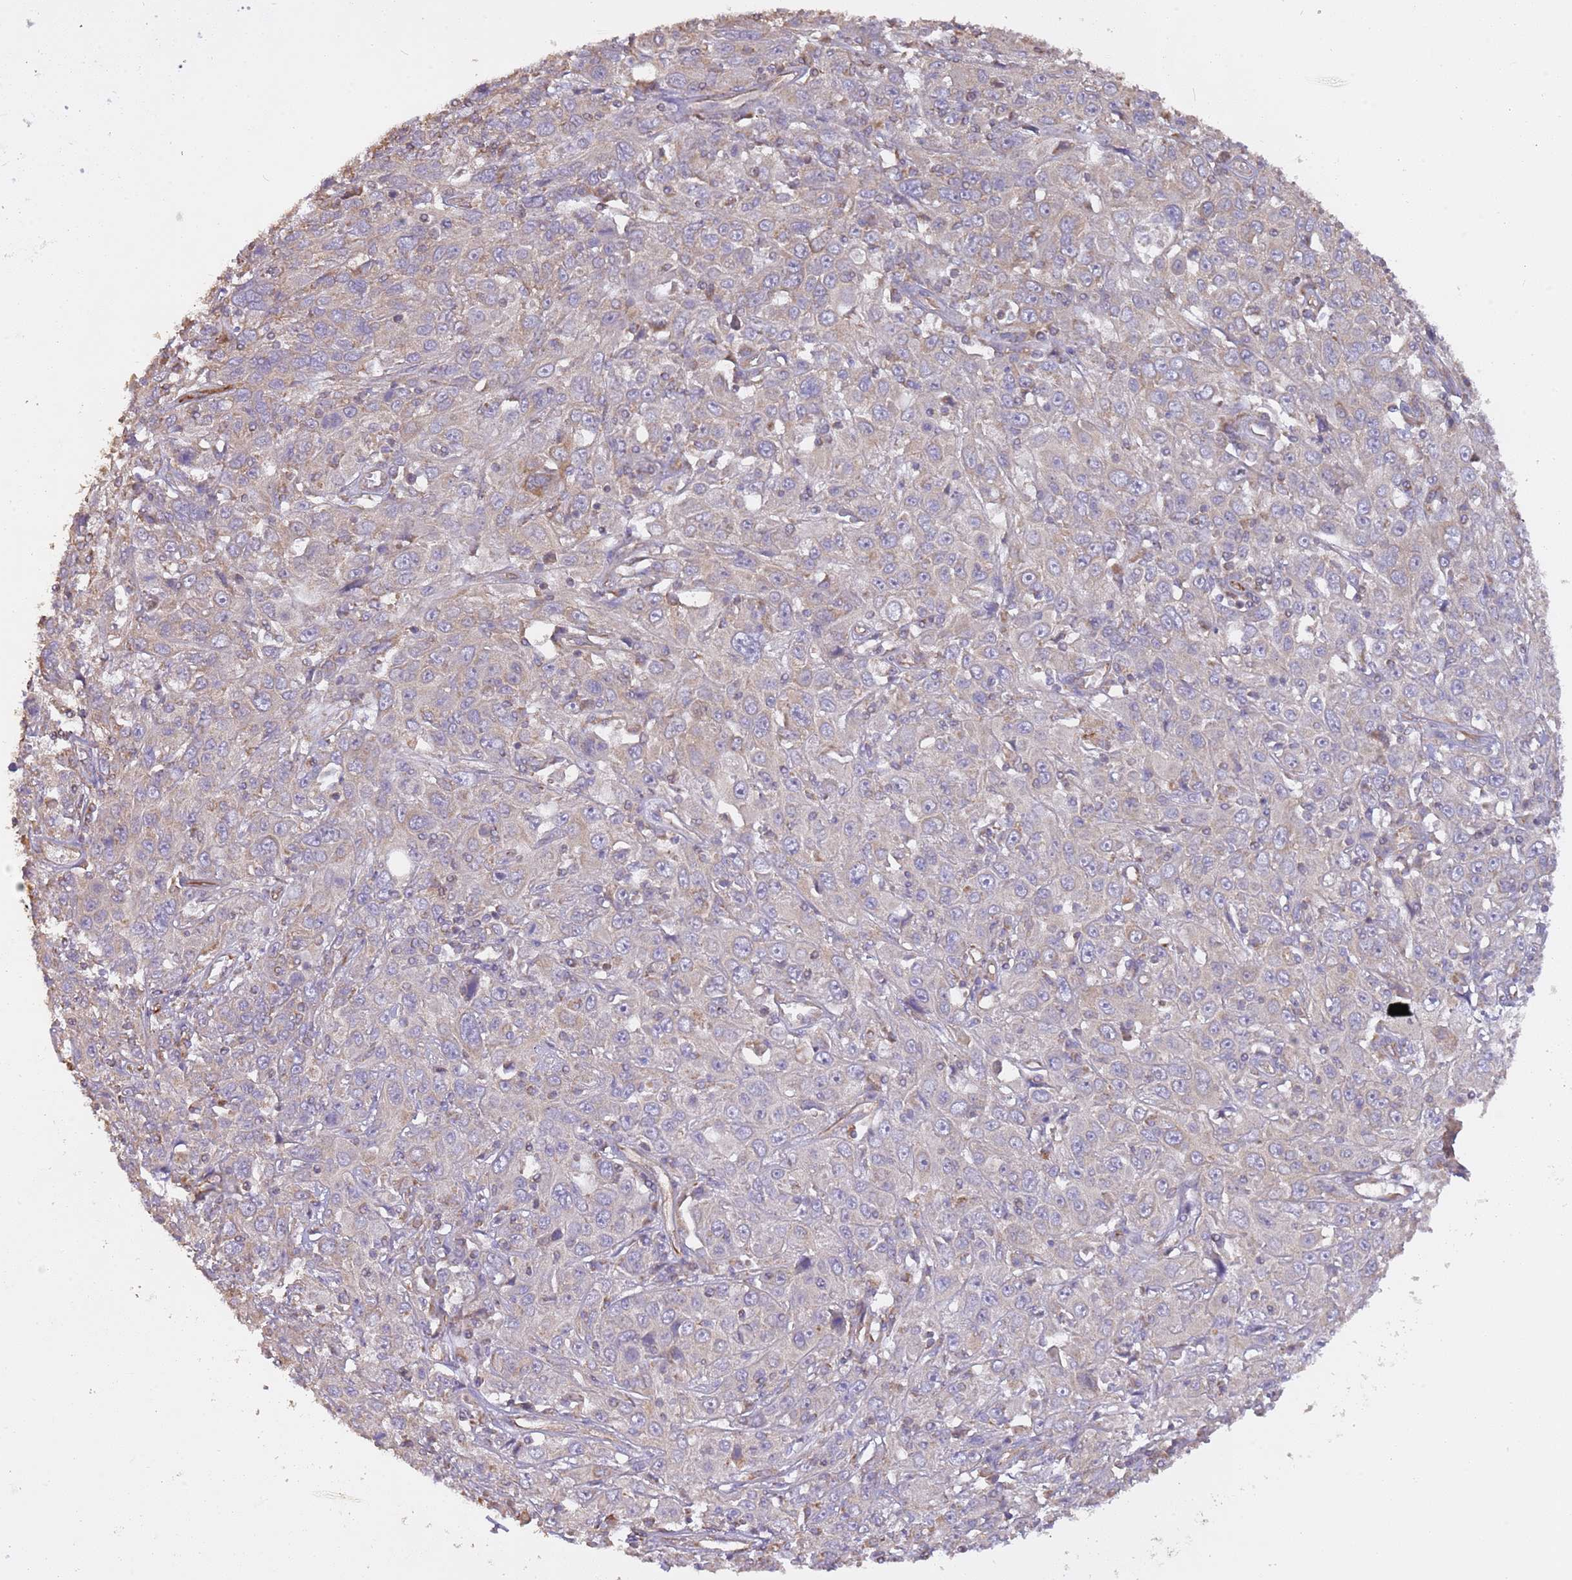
{"staining": {"intensity": "weak", "quantity": "<25%", "location": "cytoplasmic/membranous"}, "tissue": "cervical cancer", "cell_type": "Tumor cells", "image_type": "cancer", "snomed": [{"axis": "morphology", "description": "Squamous cell carcinoma, NOS"}, {"axis": "topography", "description": "Cervix"}], "caption": "Immunohistochemical staining of human cervical squamous cell carcinoma reveals no significant positivity in tumor cells. (DAB (3,3'-diaminobenzidine) immunohistochemistry (IHC) visualized using brightfield microscopy, high magnification).", "gene": "DOCK9", "patient": {"sex": "female", "age": 46}}